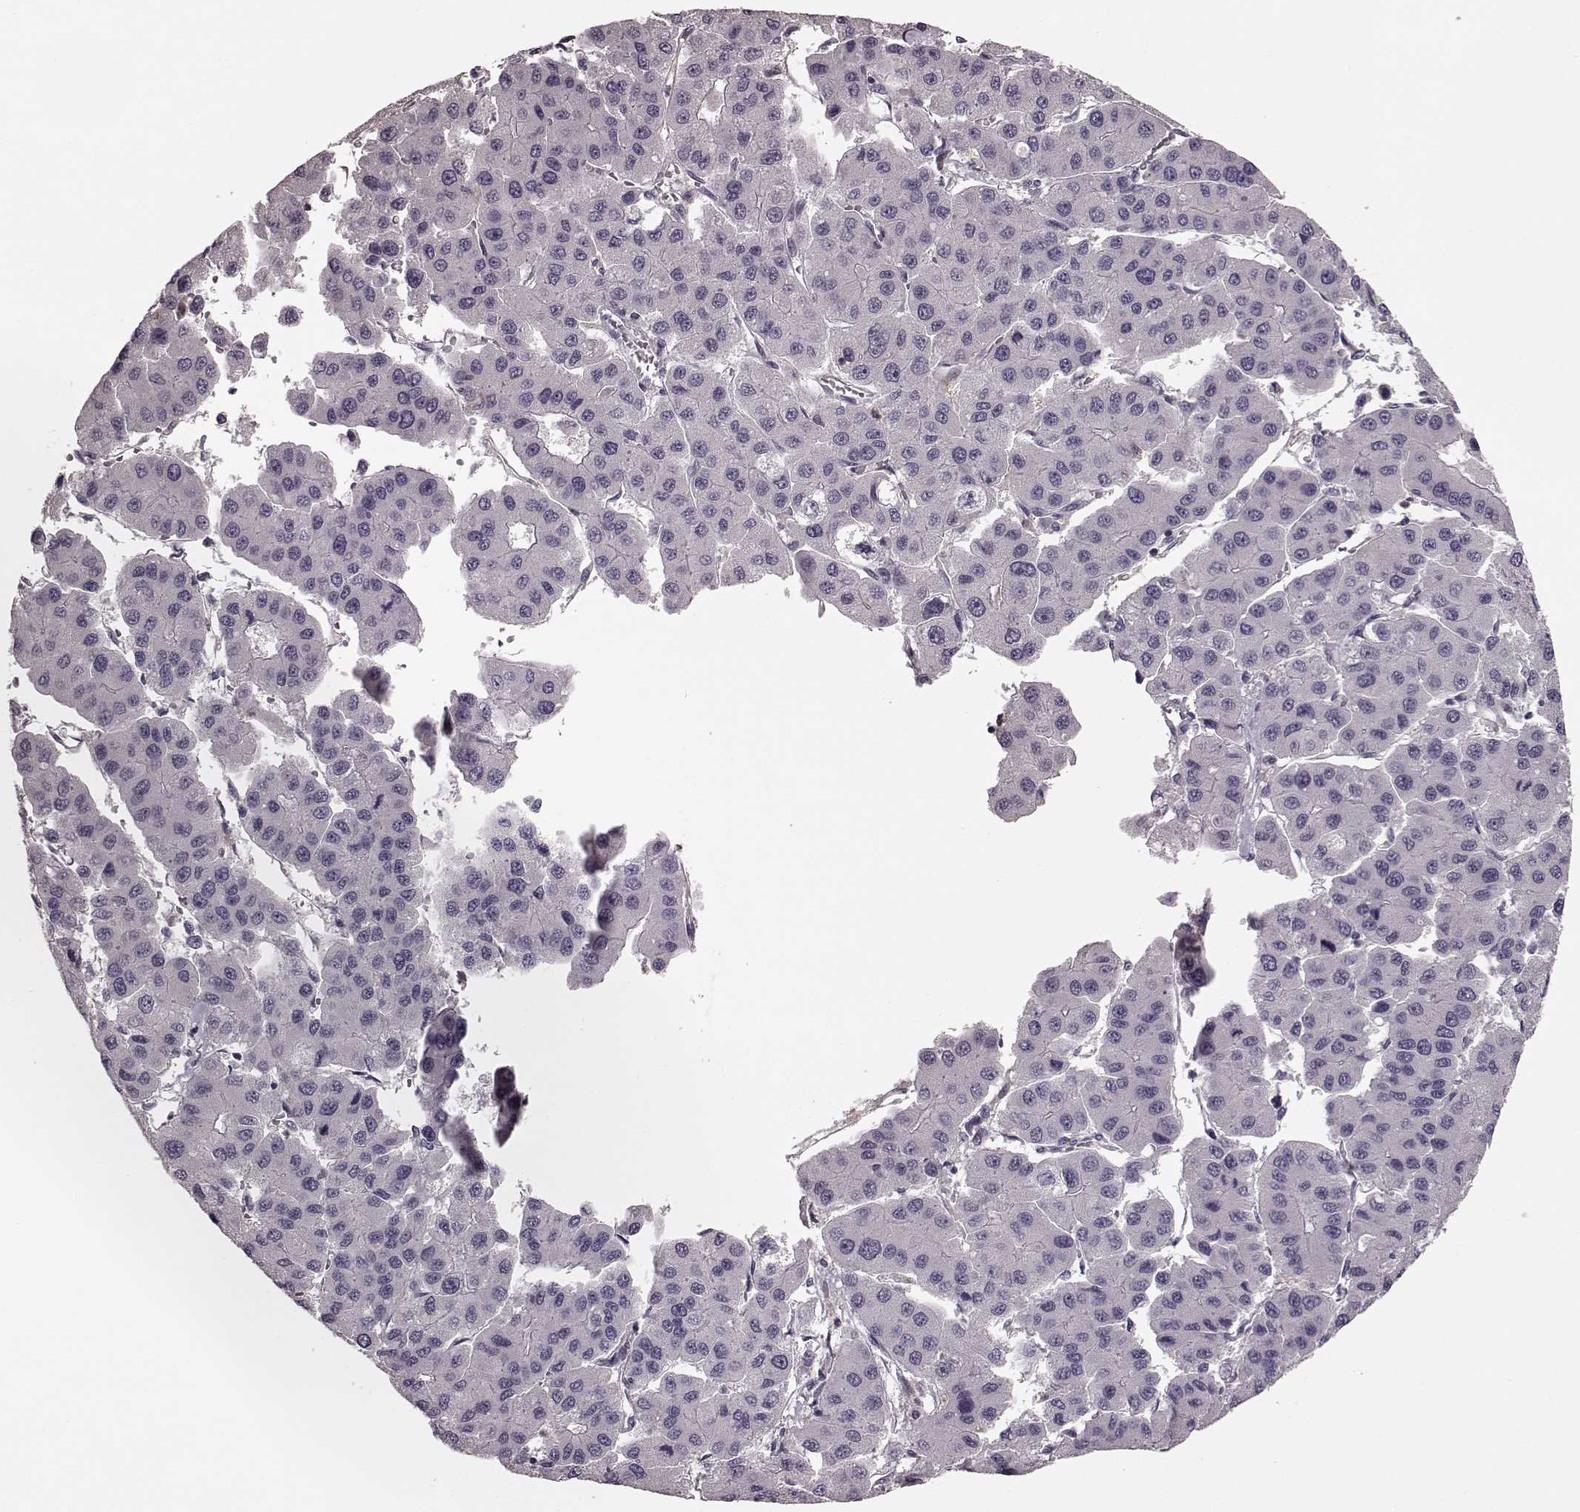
{"staining": {"intensity": "negative", "quantity": "none", "location": "none"}, "tissue": "liver cancer", "cell_type": "Tumor cells", "image_type": "cancer", "snomed": [{"axis": "morphology", "description": "Carcinoma, Hepatocellular, NOS"}, {"axis": "topography", "description": "Liver"}], "caption": "Immunohistochemistry photomicrograph of neoplastic tissue: hepatocellular carcinoma (liver) stained with DAB (3,3'-diaminobenzidine) exhibits no significant protein staining in tumor cells. Nuclei are stained in blue.", "gene": "CD28", "patient": {"sex": "male", "age": 73}}